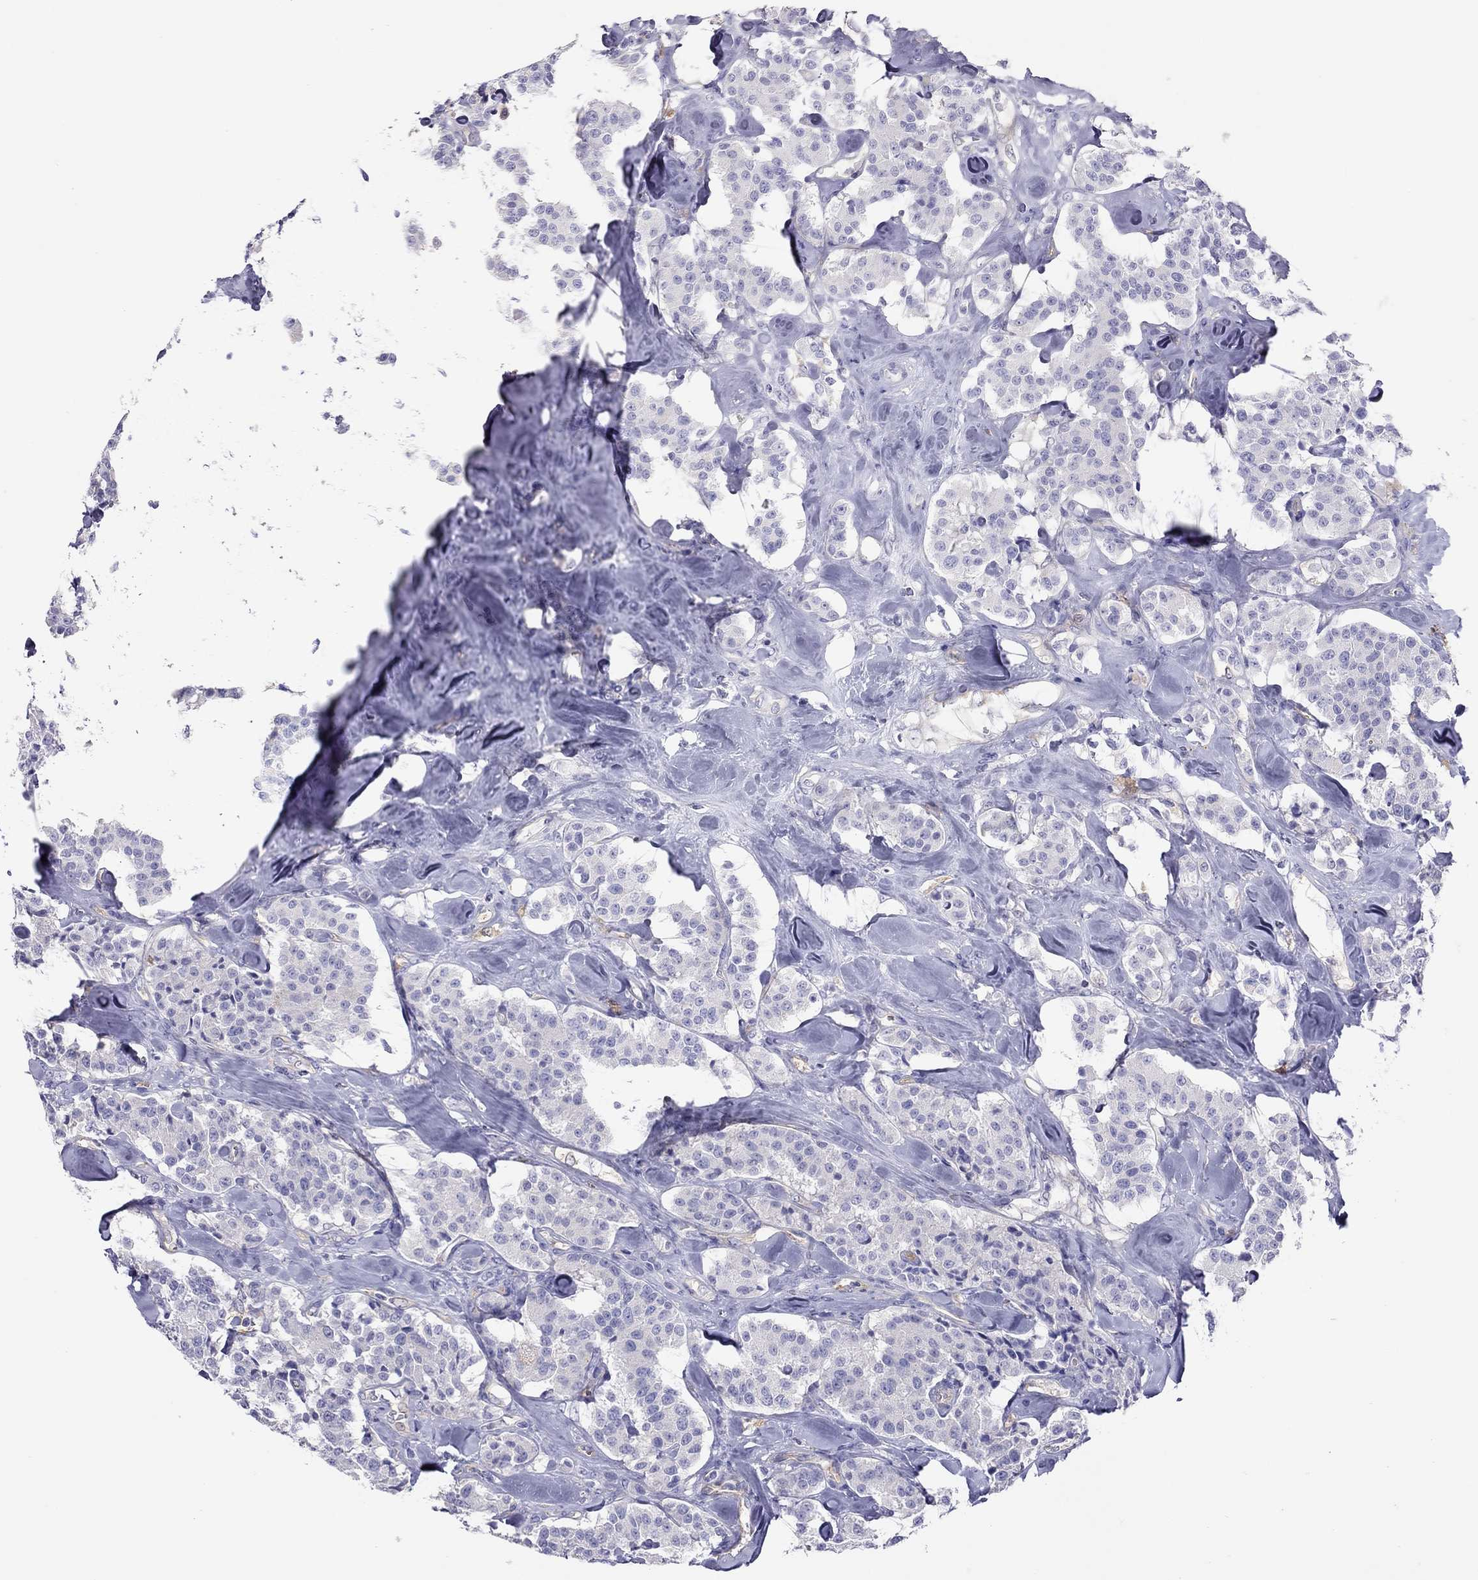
{"staining": {"intensity": "negative", "quantity": "none", "location": "none"}, "tissue": "carcinoid", "cell_type": "Tumor cells", "image_type": "cancer", "snomed": [{"axis": "morphology", "description": "Carcinoid, malignant, NOS"}, {"axis": "topography", "description": "Pancreas"}], "caption": "Protein analysis of carcinoid exhibits no significant positivity in tumor cells. Brightfield microscopy of IHC stained with DAB (3,3'-diaminobenzidine) (brown) and hematoxylin (blue), captured at high magnification.", "gene": "ALOX15B", "patient": {"sex": "male", "age": 41}}